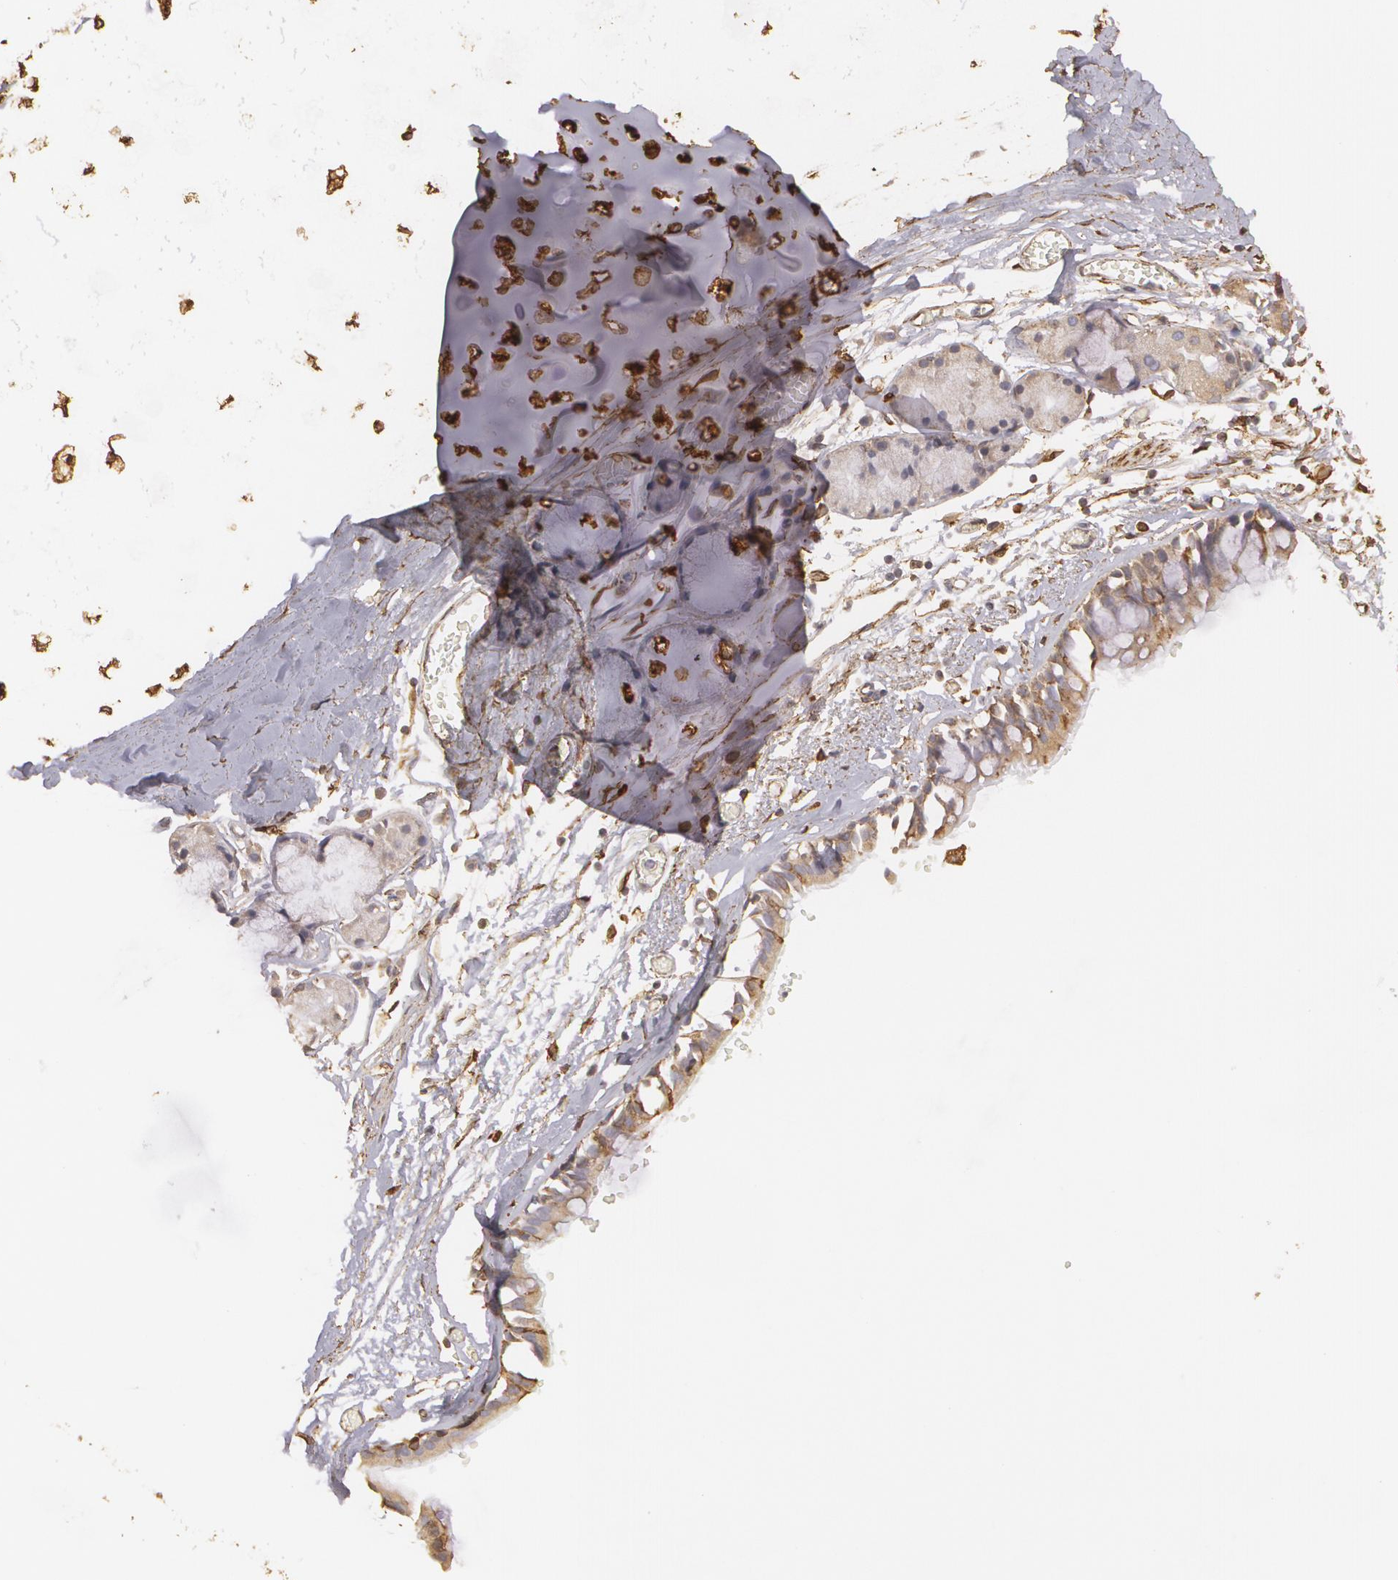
{"staining": {"intensity": "strong", "quantity": ">75%", "location": "cytoplasmic/membranous"}, "tissue": "adipose tissue", "cell_type": "Adipocytes", "image_type": "normal", "snomed": [{"axis": "morphology", "description": "Normal tissue, NOS"}, {"axis": "topography", "description": "Bronchus"}, {"axis": "topography", "description": "Lung"}], "caption": "Adipocytes display high levels of strong cytoplasmic/membranous positivity in about >75% of cells in normal human adipose tissue.", "gene": "CYB5R3", "patient": {"sex": "female", "age": 56}}